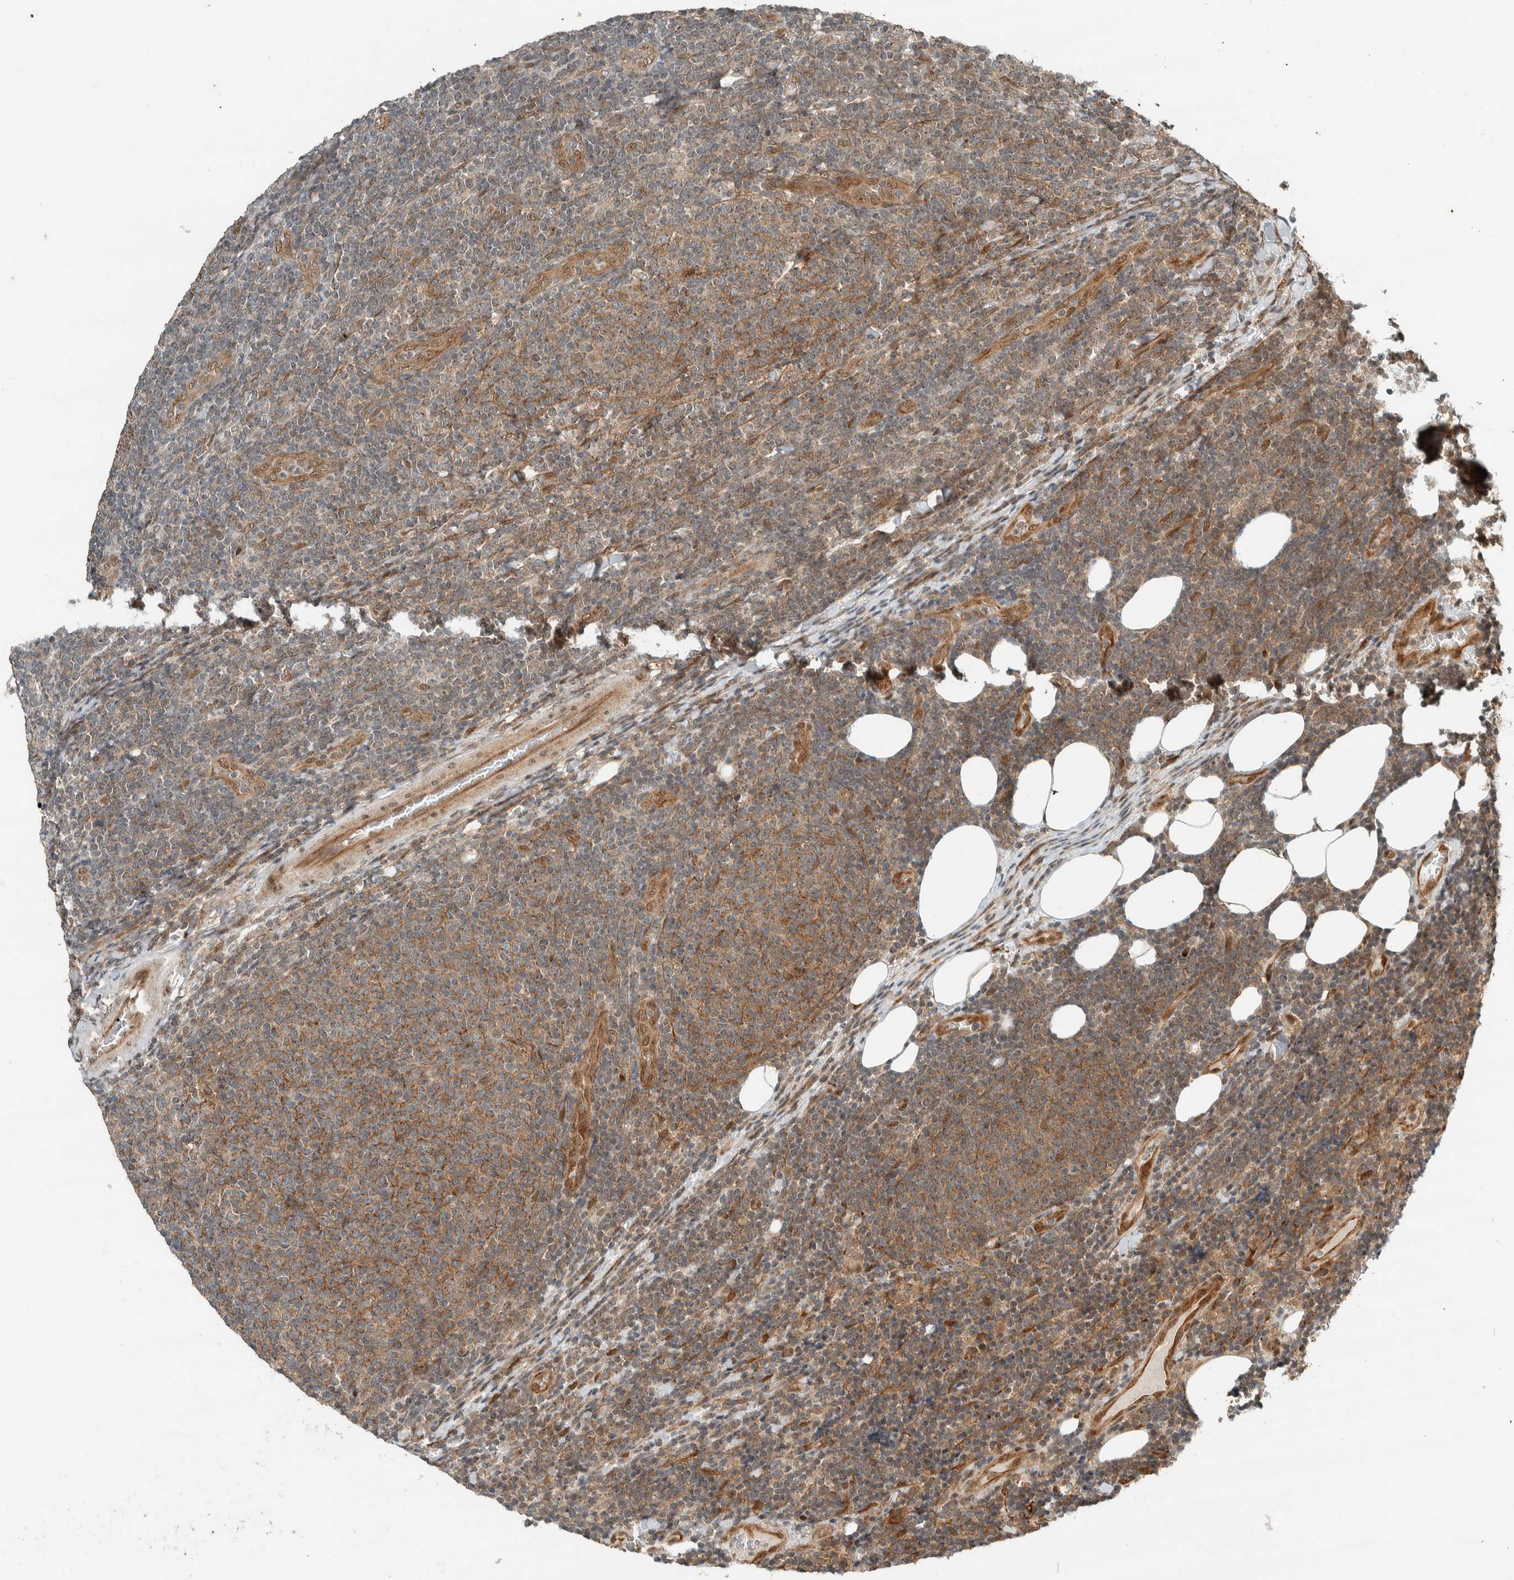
{"staining": {"intensity": "moderate", "quantity": "25%-75%", "location": "cytoplasmic/membranous"}, "tissue": "lymphoma", "cell_type": "Tumor cells", "image_type": "cancer", "snomed": [{"axis": "morphology", "description": "Malignant lymphoma, non-Hodgkin's type, Low grade"}, {"axis": "topography", "description": "Lymph node"}], "caption": "Low-grade malignant lymphoma, non-Hodgkin's type tissue exhibits moderate cytoplasmic/membranous expression in approximately 25%-75% of tumor cells, visualized by immunohistochemistry.", "gene": "STXBP4", "patient": {"sex": "male", "age": 66}}